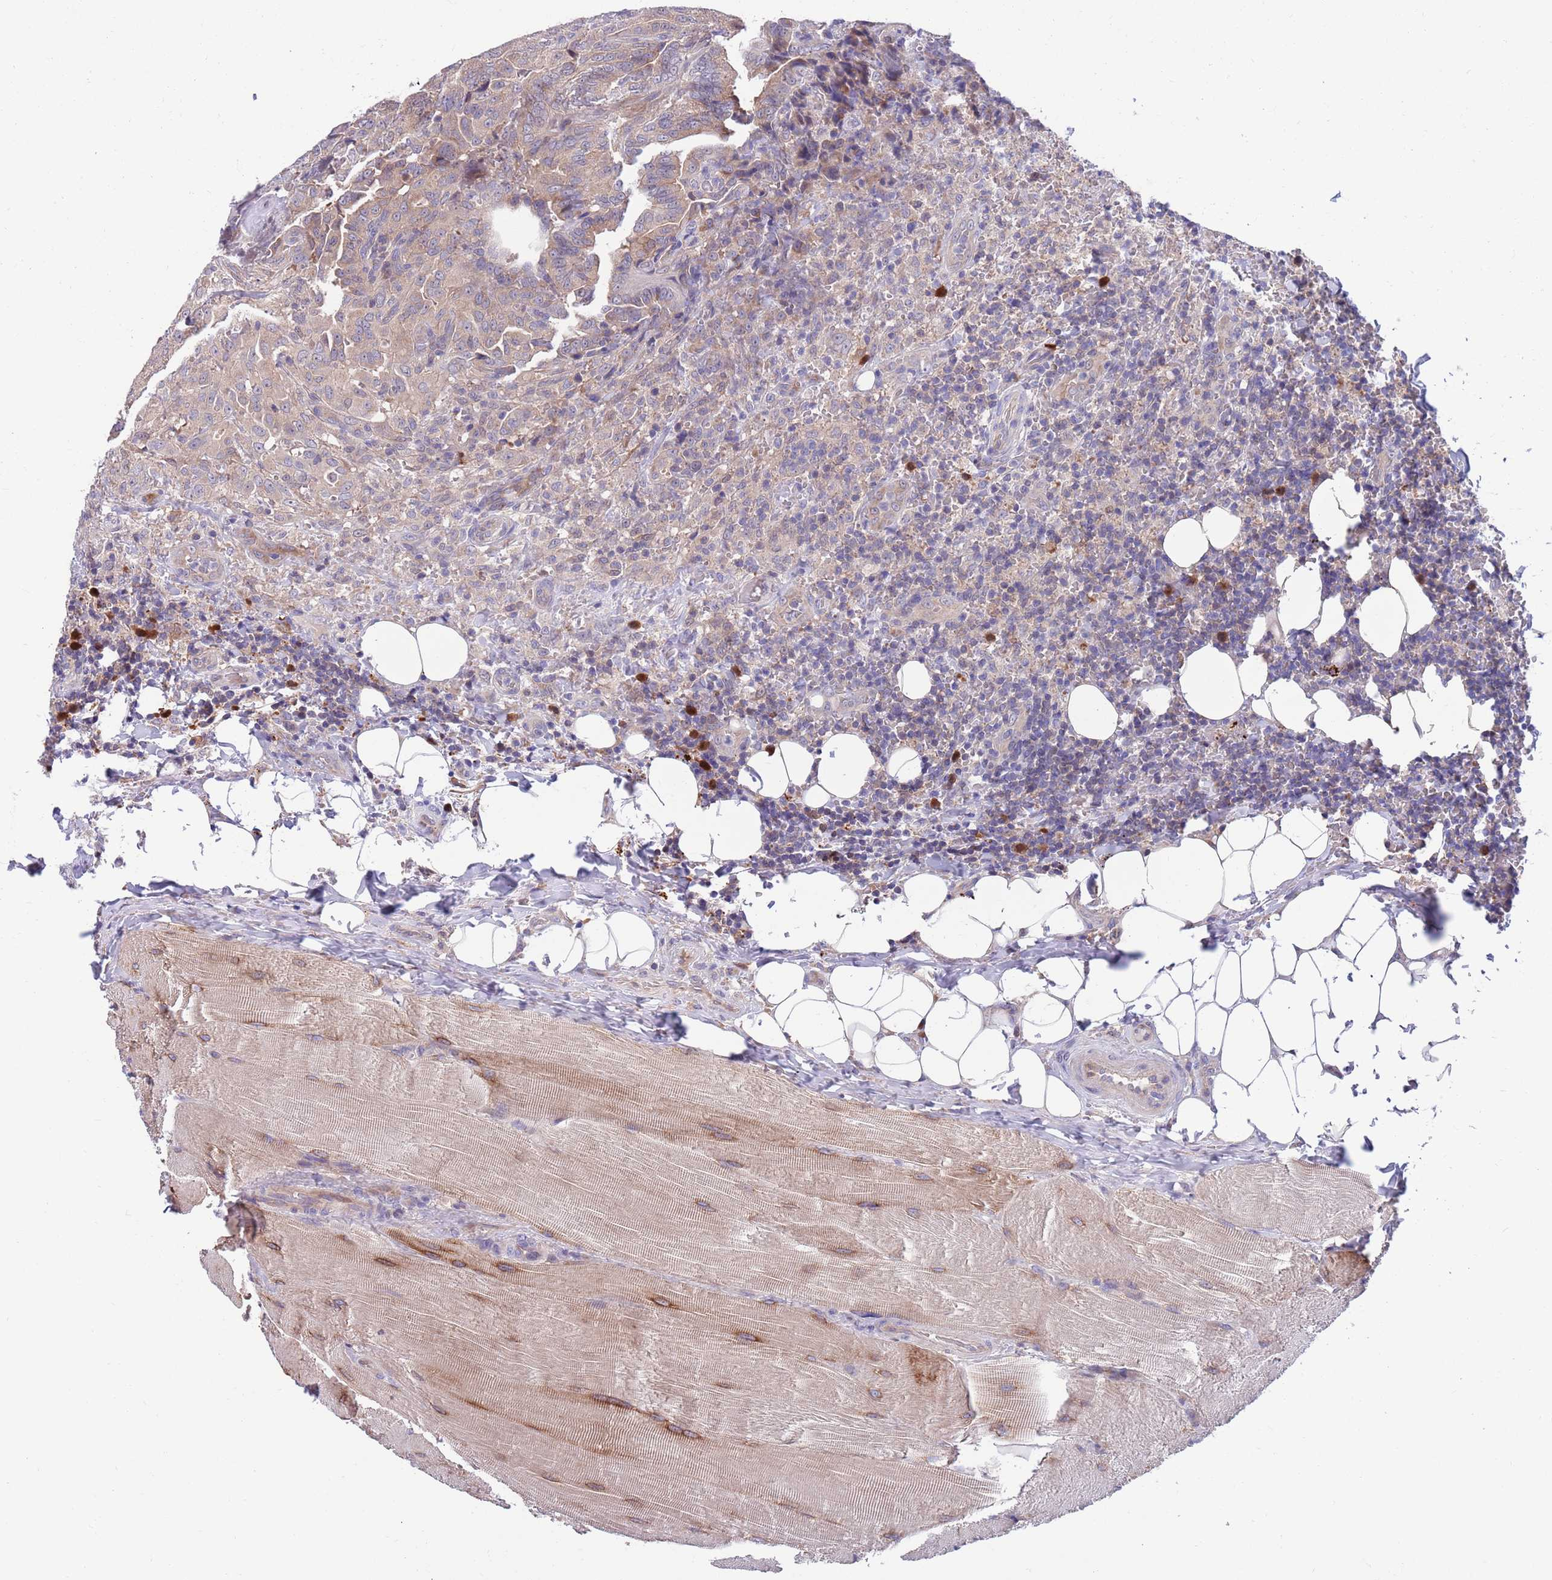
{"staining": {"intensity": "weak", "quantity": "25%-75%", "location": "cytoplasmic/membranous"}, "tissue": "thyroid cancer", "cell_type": "Tumor cells", "image_type": "cancer", "snomed": [{"axis": "morphology", "description": "Papillary adenocarcinoma, NOS"}, {"axis": "topography", "description": "Thyroid gland"}], "caption": "A micrograph showing weak cytoplasmic/membranous staining in about 25%-75% of tumor cells in papillary adenocarcinoma (thyroid), as visualized by brown immunohistochemical staining.", "gene": "KLHL29", "patient": {"sex": "male", "age": 61}}